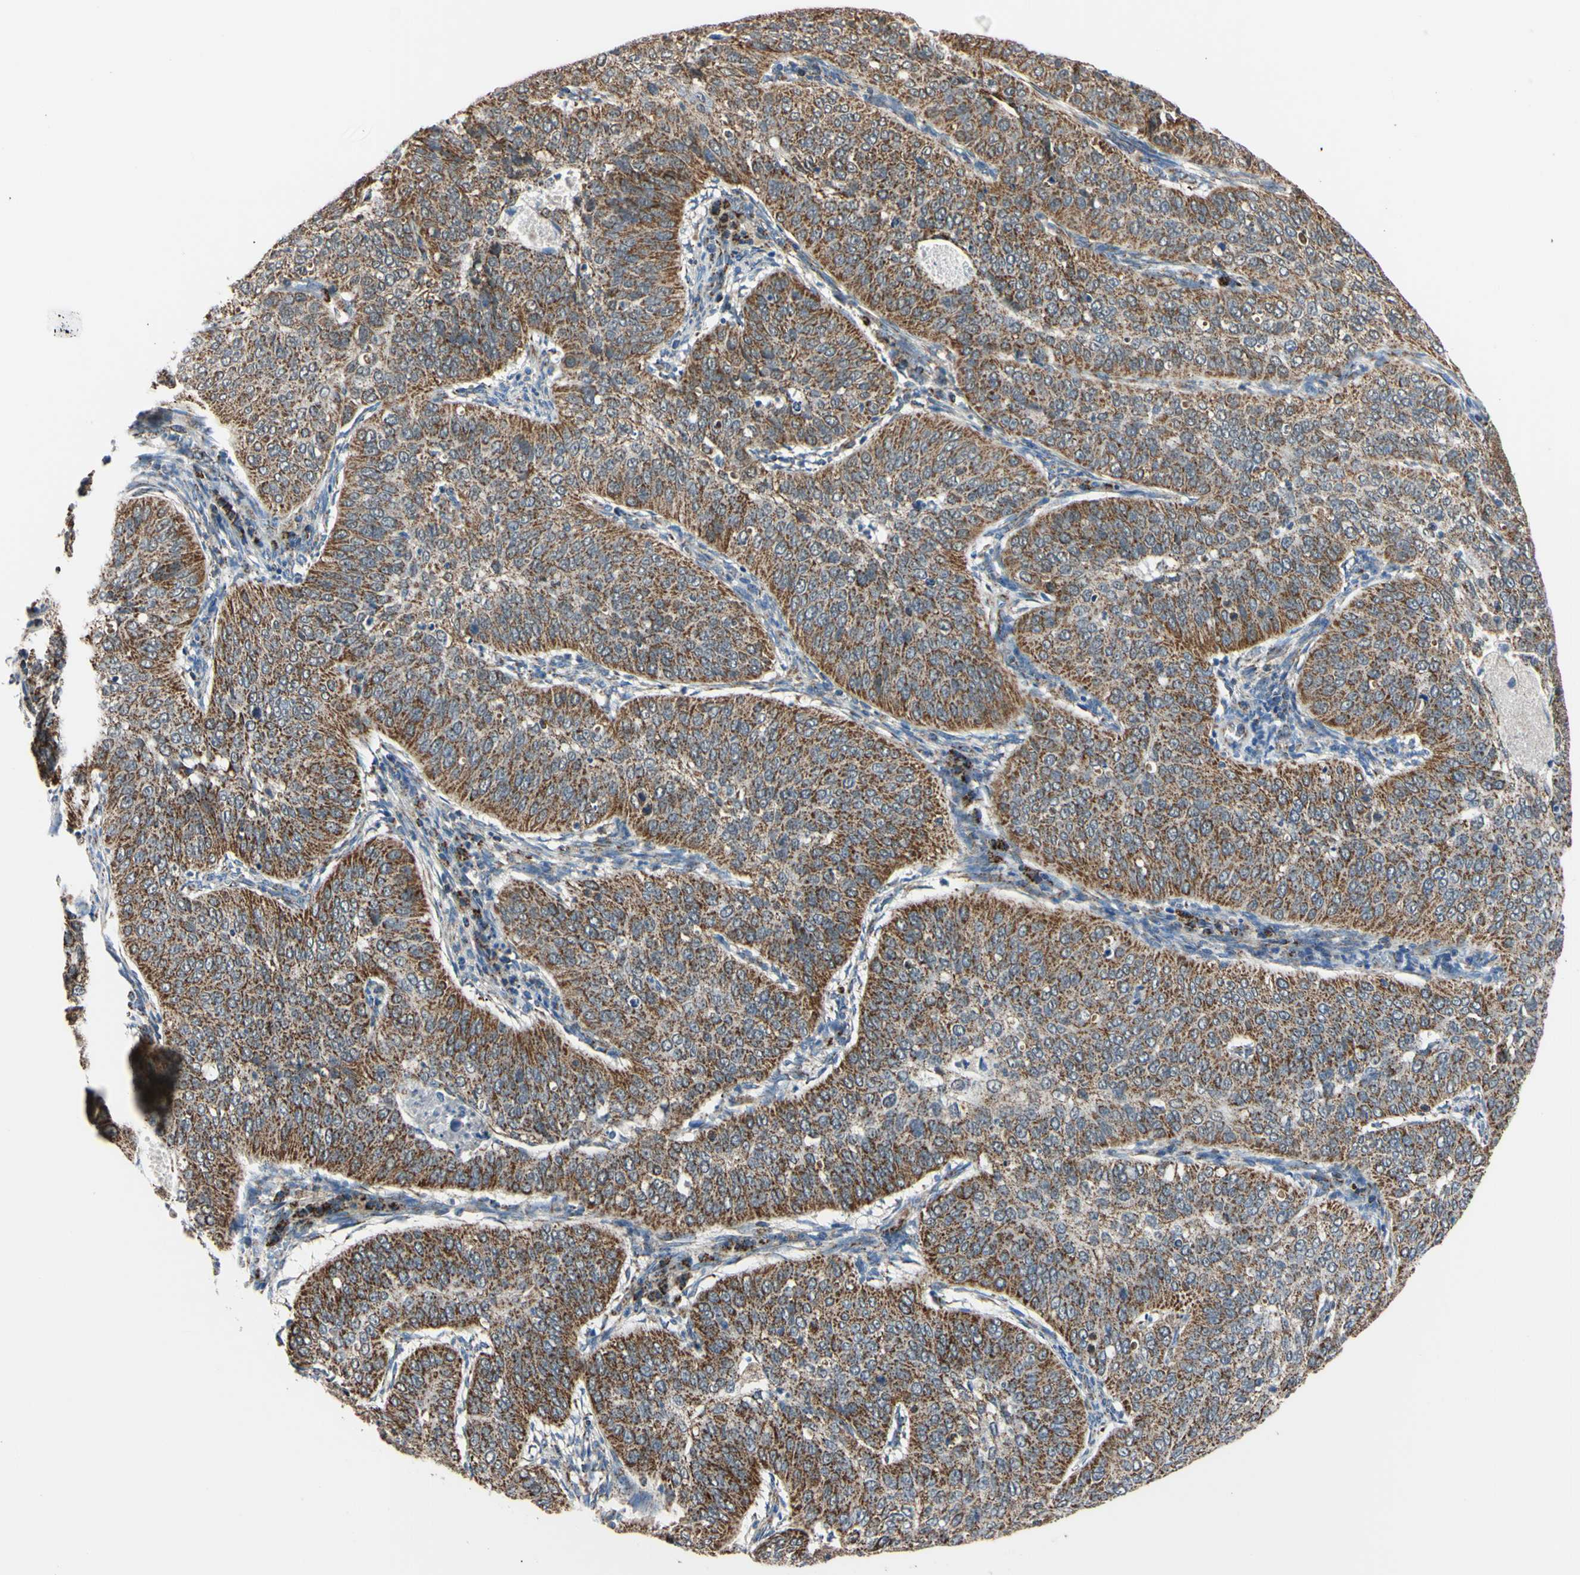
{"staining": {"intensity": "strong", "quantity": ">75%", "location": "cytoplasmic/membranous"}, "tissue": "cervical cancer", "cell_type": "Tumor cells", "image_type": "cancer", "snomed": [{"axis": "morphology", "description": "Normal tissue, NOS"}, {"axis": "morphology", "description": "Squamous cell carcinoma, NOS"}, {"axis": "topography", "description": "Cervix"}], "caption": "Human cervical cancer stained for a protein (brown) displays strong cytoplasmic/membranous positive staining in approximately >75% of tumor cells.", "gene": "CLPP", "patient": {"sex": "female", "age": 39}}